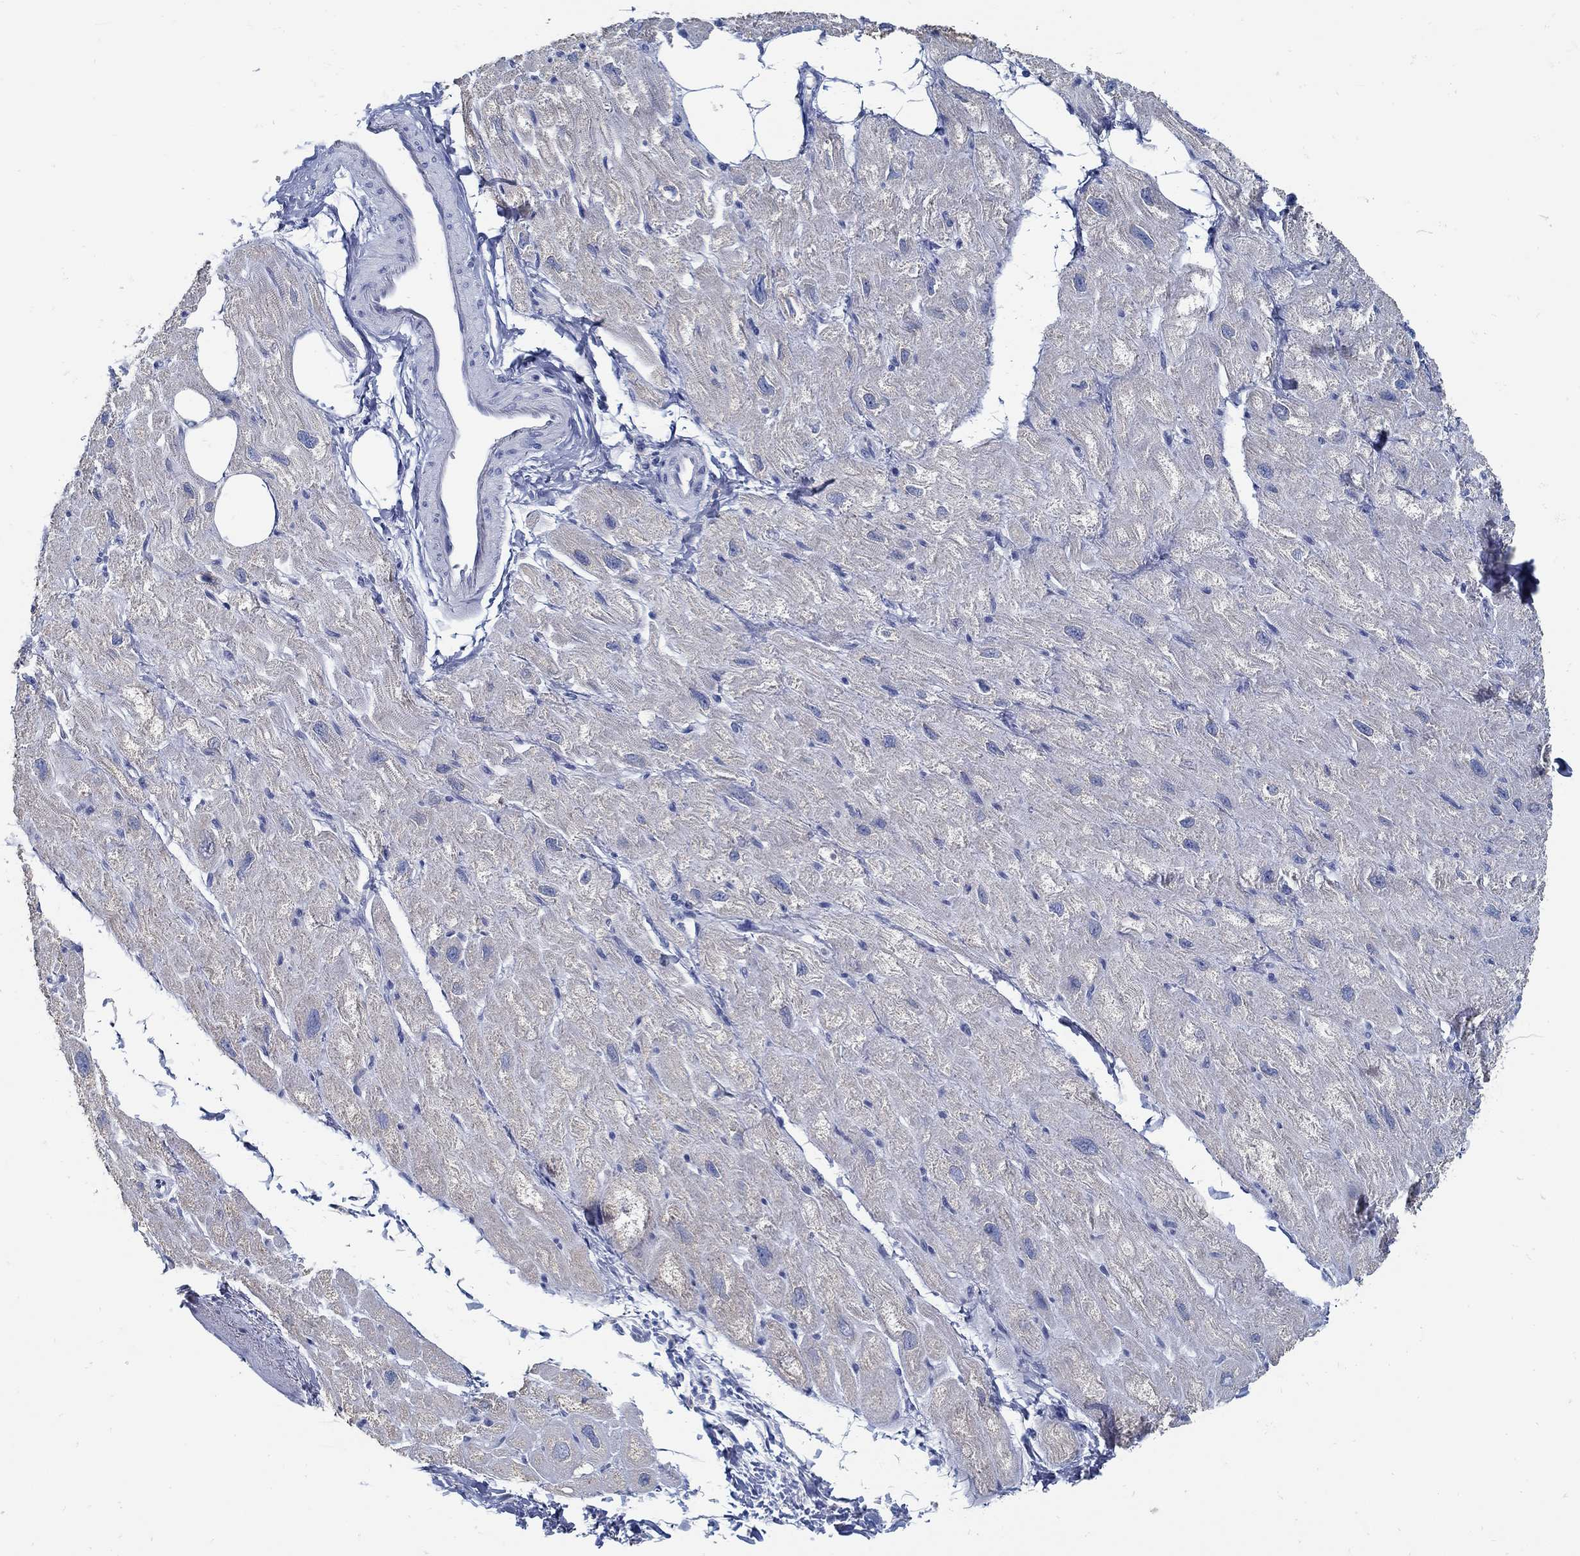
{"staining": {"intensity": "negative", "quantity": "none", "location": "none"}, "tissue": "heart muscle", "cell_type": "Cardiomyocytes", "image_type": "normal", "snomed": [{"axis": "morphology", "description": "Normal tissue, NOS"}, {"axis": "topography", "description": "Heart"}], "caption": "IHC of benign human heart muscle shows no staining in cardiomyocytes. (DAB (3,3'-diaminobenzidine) immunohistochemistry visualized using brightfield microscopy, high magnification).", "gene": "ZFAND4", "patient": {"sex": "male", "age": 66}}